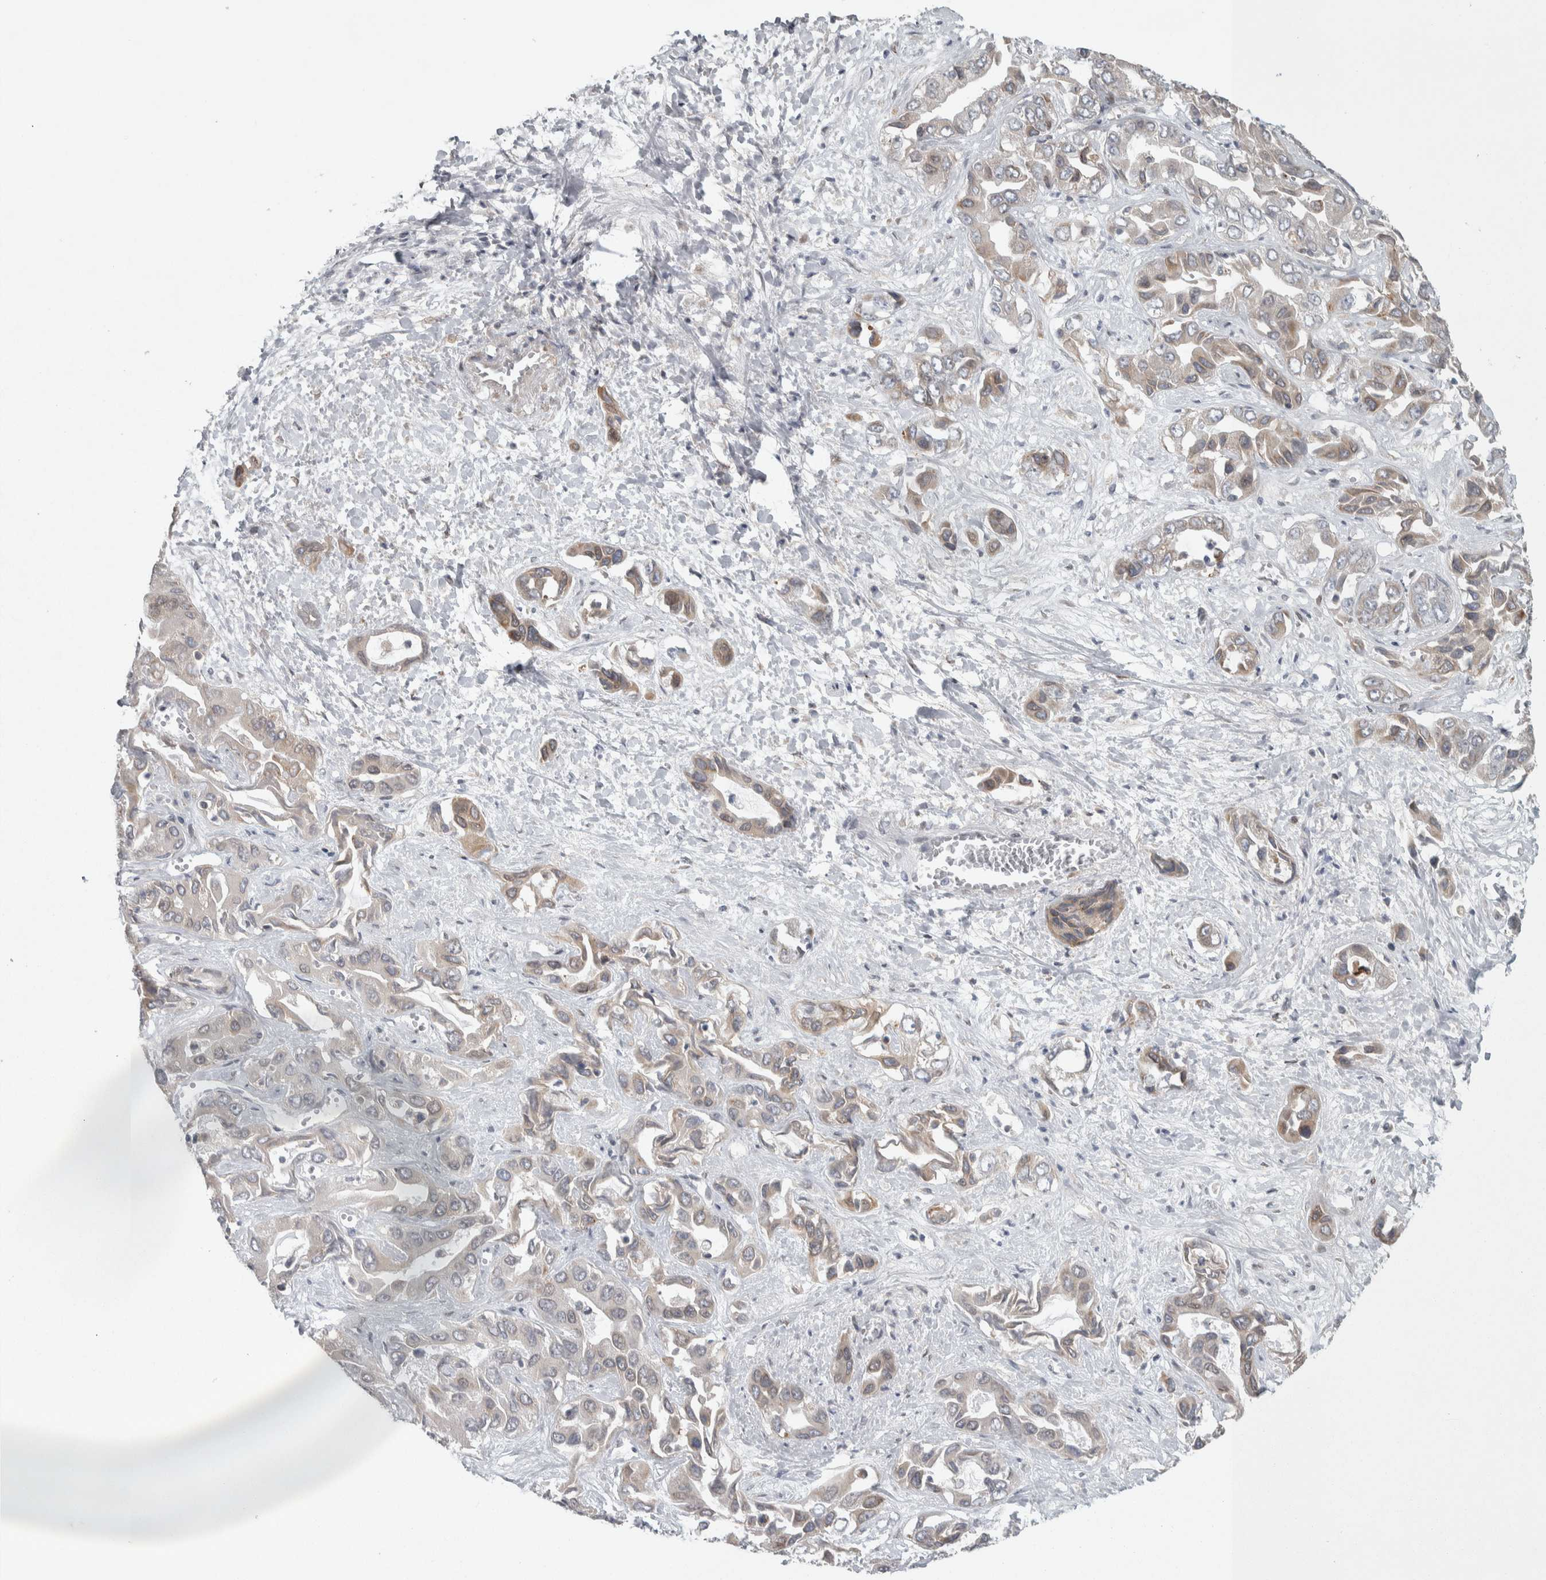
{"staining": {"intensity": "weak", "quantity": "25%-75%", "location": "cytoplasmic/membranous"}, "tissue": "liver cancer", "cell_type": "Tumor cells", "image_type": "cancer", "snomed": [{"axis": "morphology", "description": "Cholangiocarcinoma"}, {"axis": "topography", "description": "Liver"}], "caption": "DAB (3,3'-diaminobenzidine) immunohistochemical staining of liver cancer demonstrates weak cytoplasmic/membranous protein positivity in about 25%-75% of tumor cells. (Brightfield microscopy of DAB IHC at high magnification).", "gene": "SIGMAR1", "patient": {"sex": "female", "age": 52}}